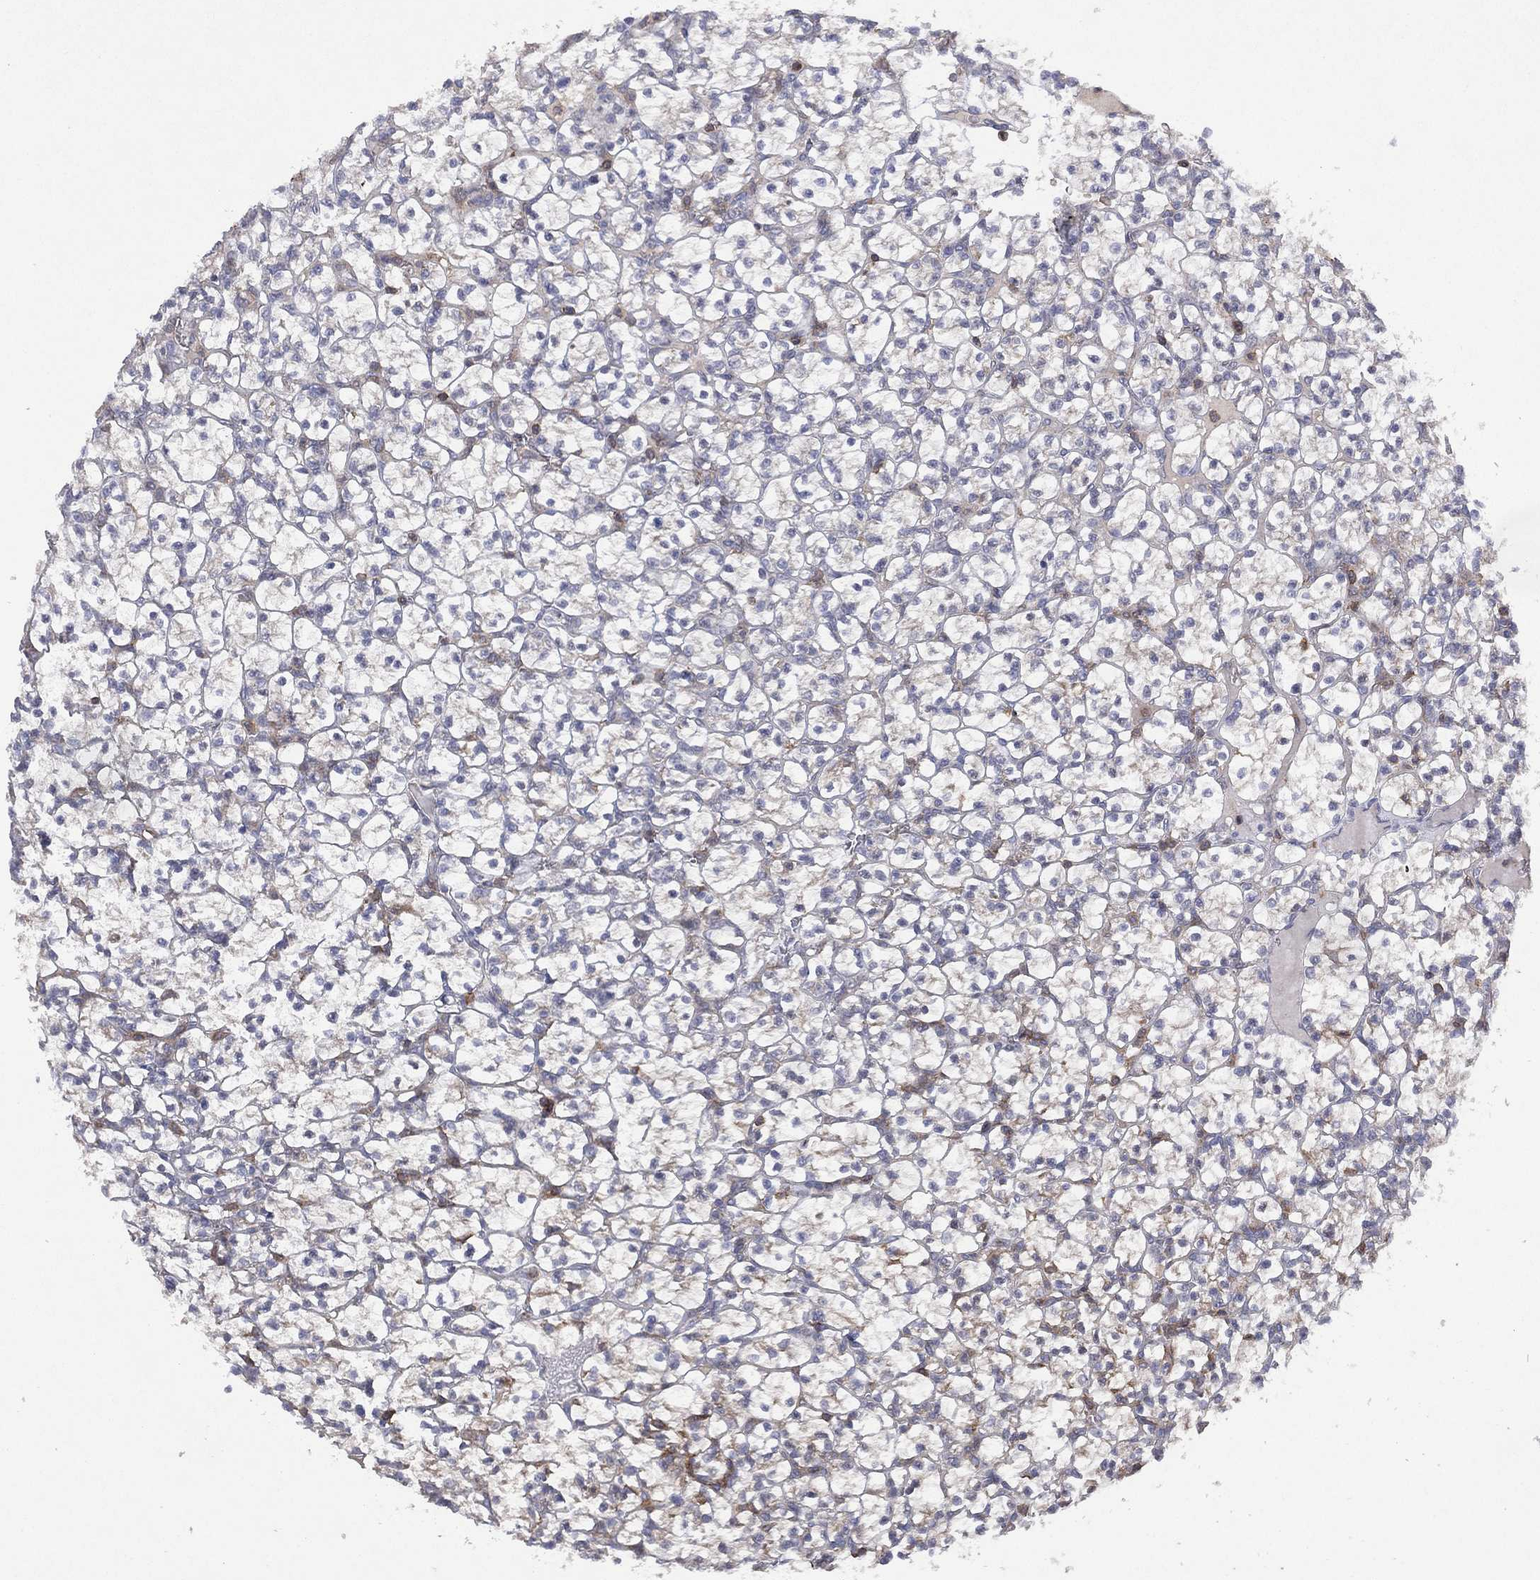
{"staining": {"intensity": "negative", "quantity": "none", "location": "none"}, "tissue": "renal cancer", "cell_type": "Tumor cells", "image_type": "cancer", "snomed": [{"axis": "morphology", "description": "Adenocarcinoma, NOS"}, {"axis": "topography", "description": "Kidney"}], "caption": "IHC of human renal cancer (adenocarcinoma) shows no positivity in tumor cells.", "gene": "DOCK8", "patient": {"sex": "female", "age": 89}}